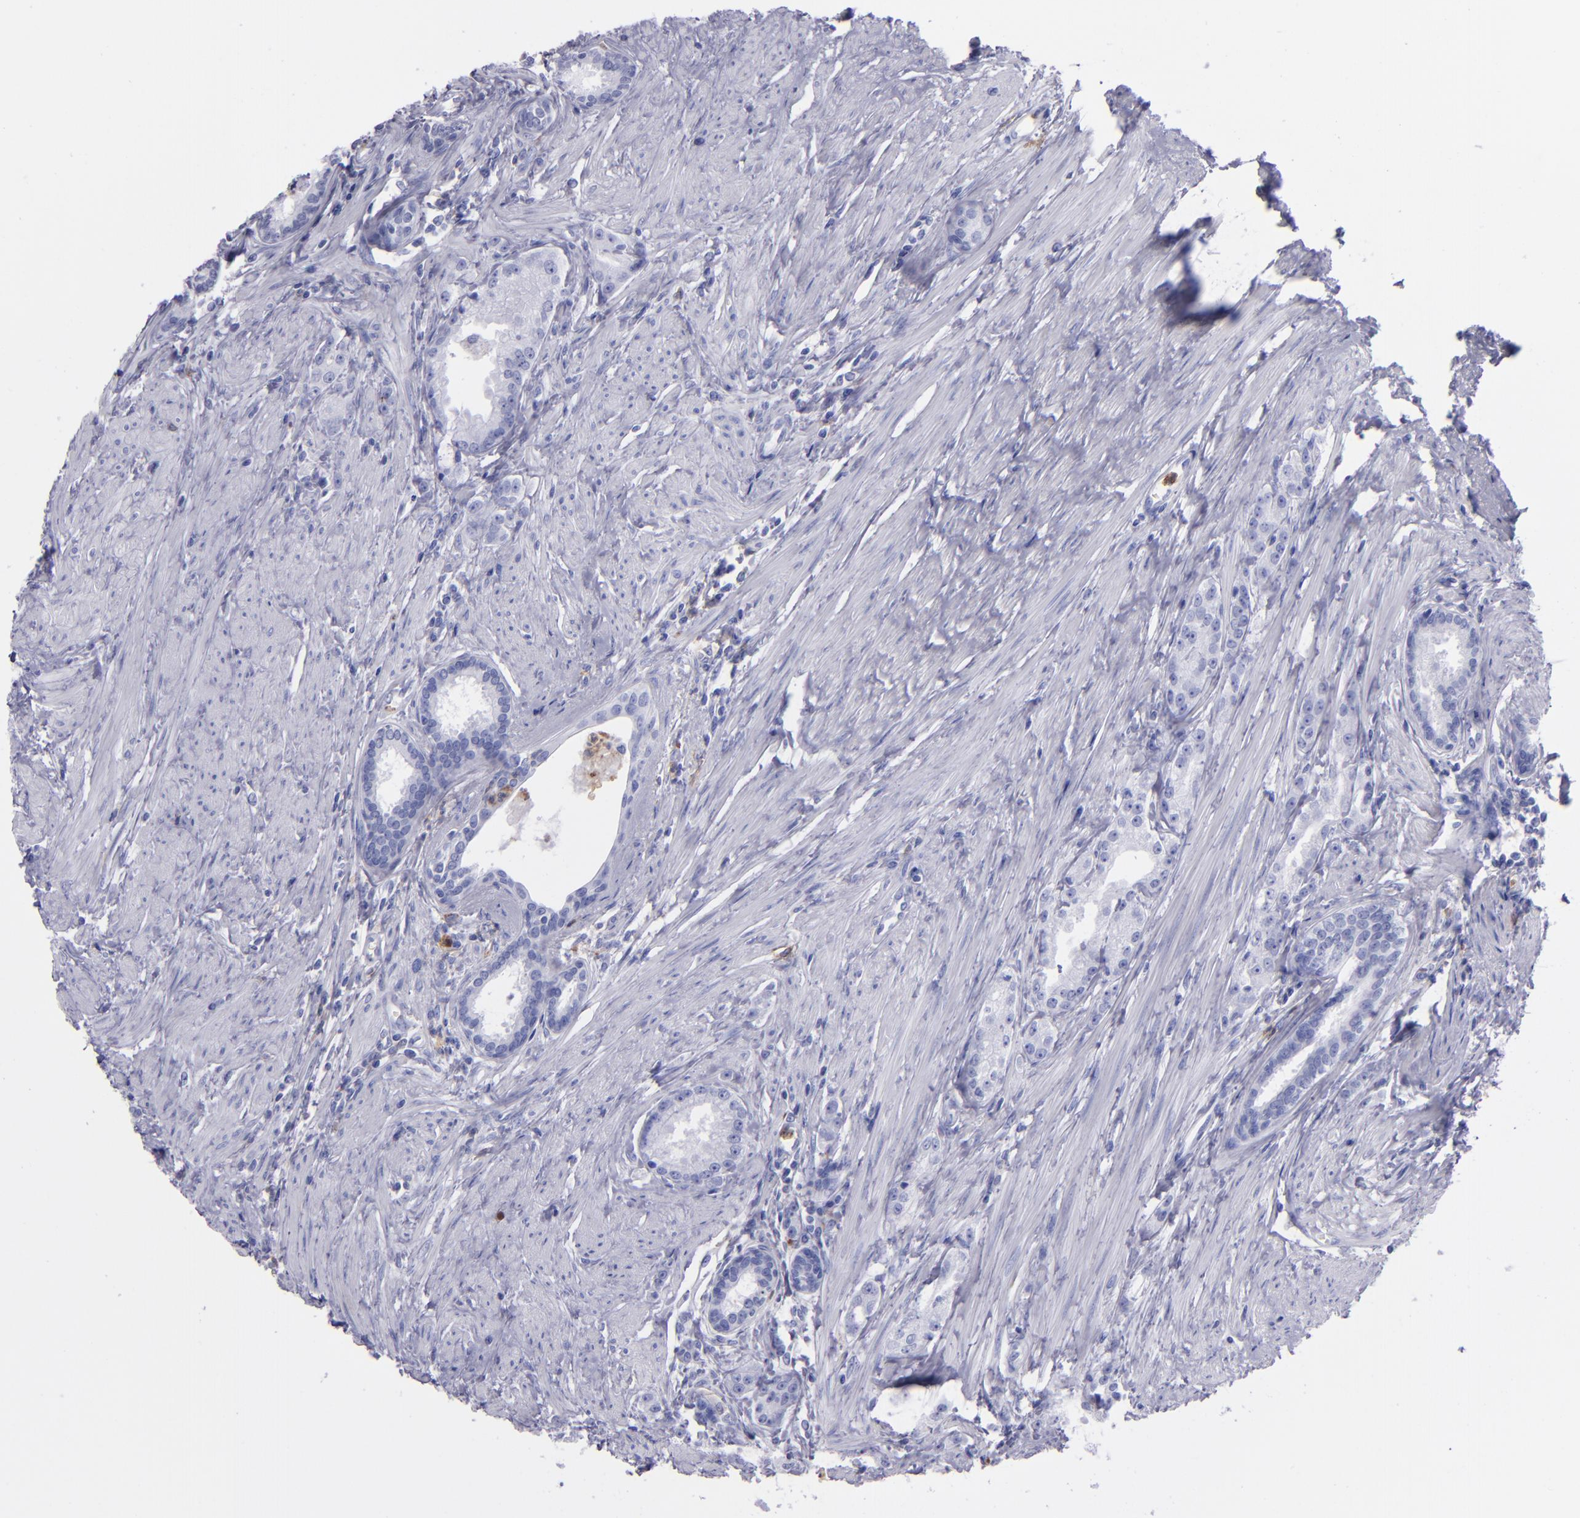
{"staining": {"intensity": "negative", "quantity": "none", "location": "none"}, "tissue": "prostate cancer", "cell_type": "Tumor cells", "image_type": "cancer", "snomed": [{"axis": "morphology", "description": "Adenocarcinoma, Medium grade"}, {"axis": "topography", "description": "Prostate"}], "caption": "High power microscopy photomicrograph of an immunohistochemistry (IHC) photomicrograph of prostate cancer (adenocarcinoma (medium-grade)), revealing no significant positivity in tumor cells.", "gene": "CR1", "patient": {"sex": "male", "age": 72}}